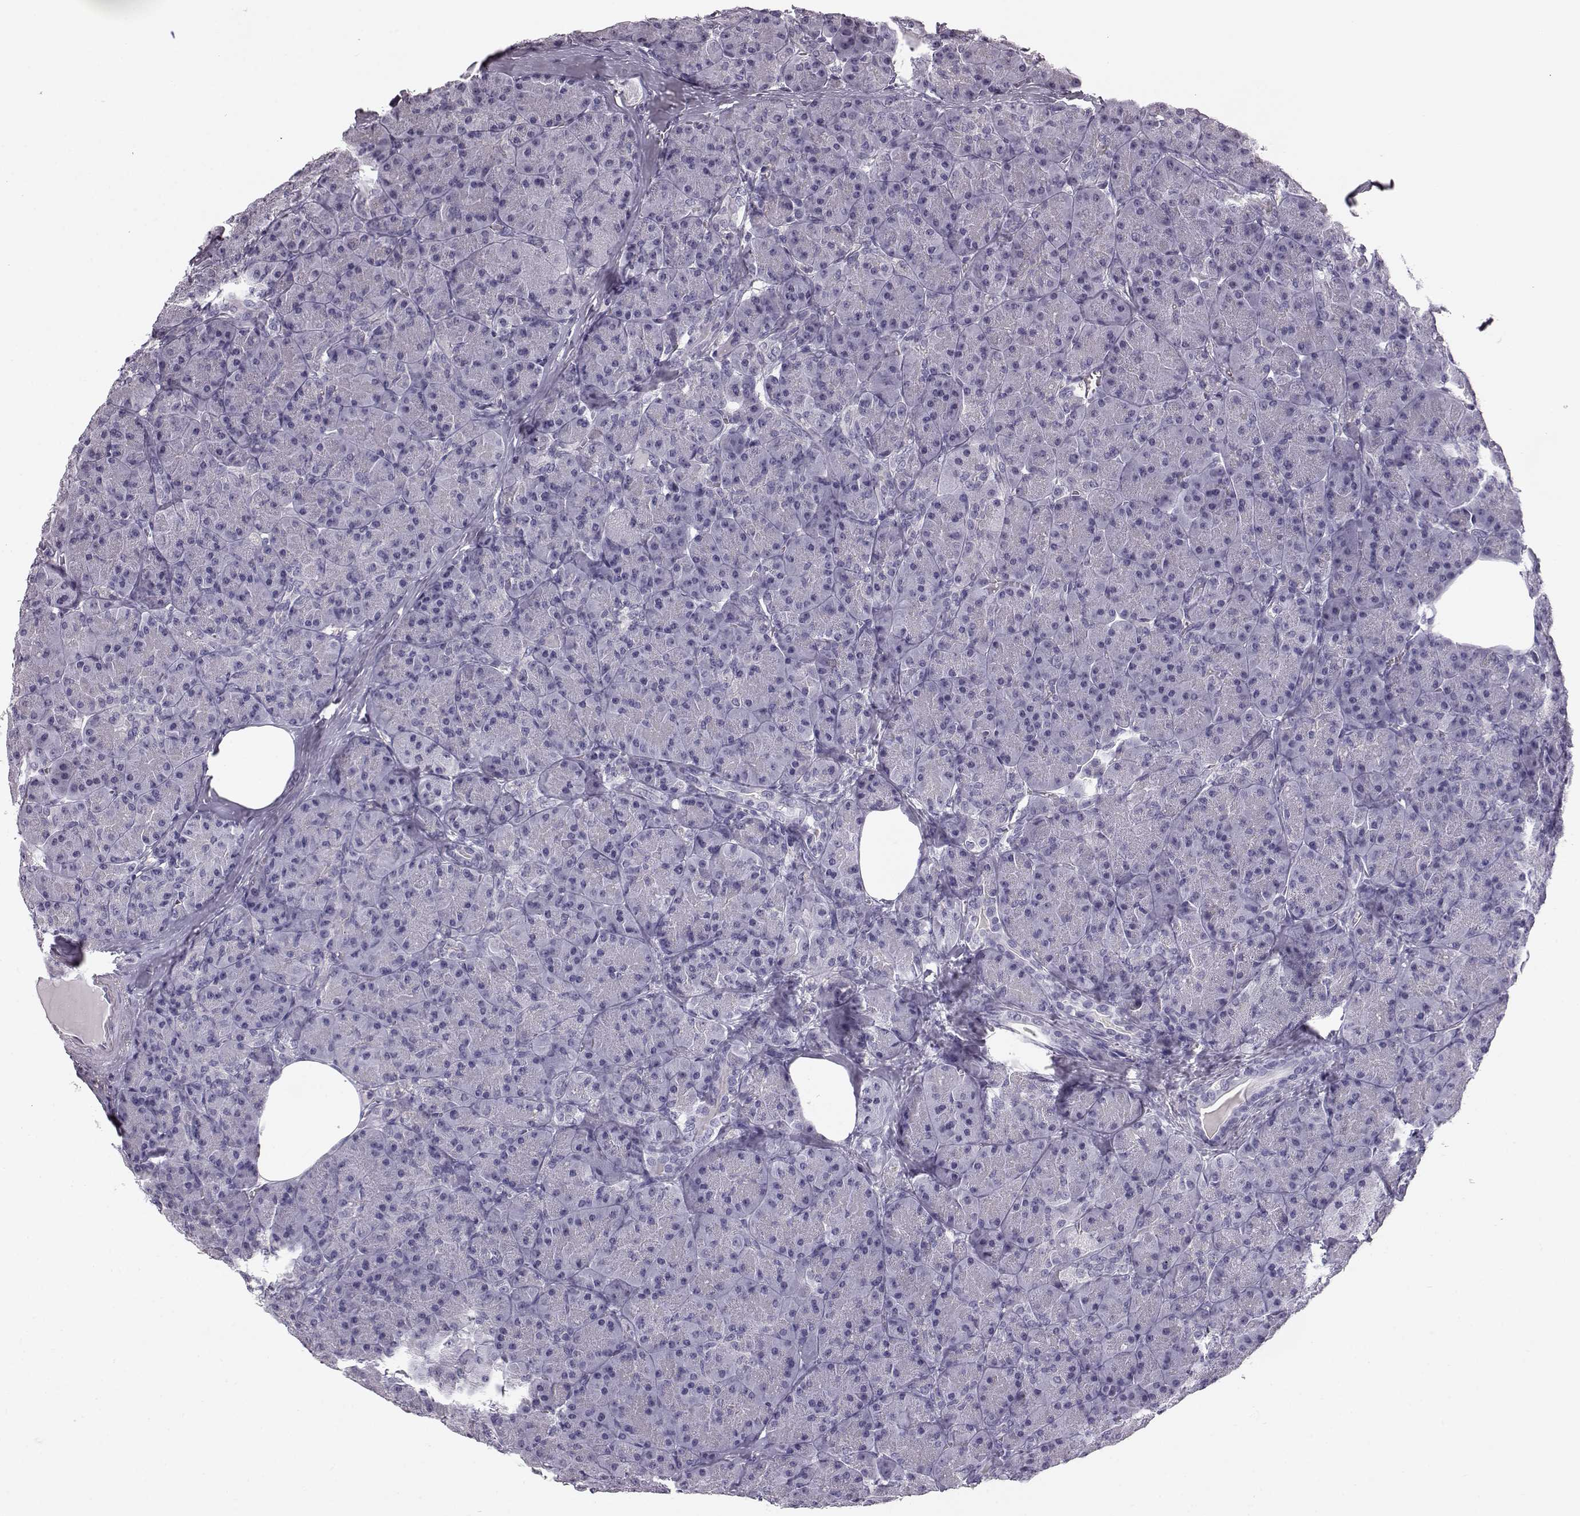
{"staining": {"intensity": "negative", "quantity": "none", "location": "none"}, "tissue": "pancreas", "cell_type": "Exocrine glandular cells", "image_type": "normal", "snomed": [{"axis": "morphology", "description": "Normal tissue, NOS"}, {"axis": "topography", "description": "Pancreas"}], "caption": "There is no significant staining in exocrine glandular cells of pancreas. (DAB (3,3'-diaminobenzidine) immunohistochemistry visualized using brightfield microscopy, high magnification).", "gene": "BFSP2", "patient": {"sex": "male", "age": 57}}